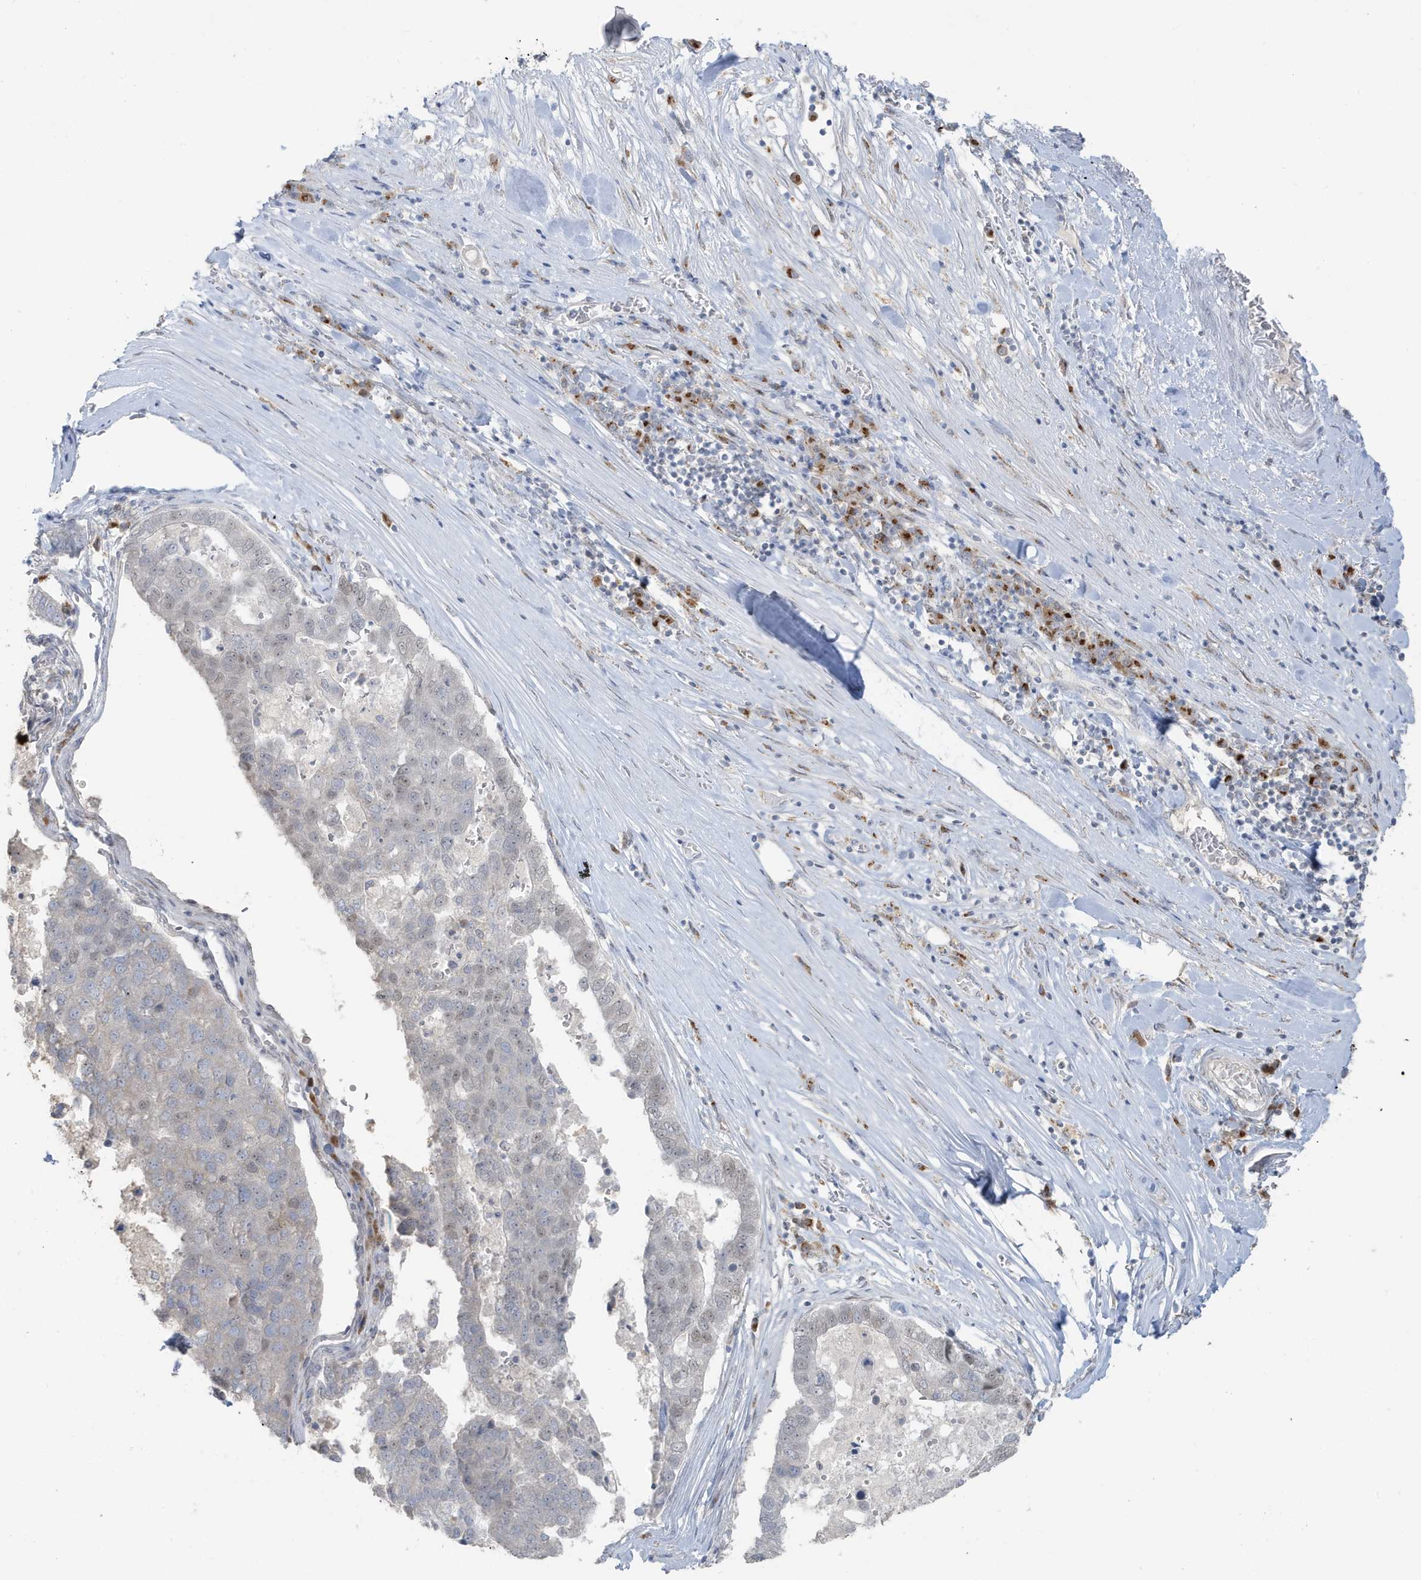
{"staining": {"intensity": "weak", "quantity": "<25%", "location": "nuclear"}, "tissue": "pancreatic cancer", "cell_type": "Tumor cells", "image_type": "cancer", "snomed": [{"axis": "morphology", "description": "Adenocarcinoma, NOS"}, {"axis": "topography", "description": "Pancreas"}], "caption": "The photomicrograph exhibits no significant staining in tumor cells of adenocarcinoma (pancreatic).", "gene": "RER1", "patient": {"sex": "female", "age": 61}}